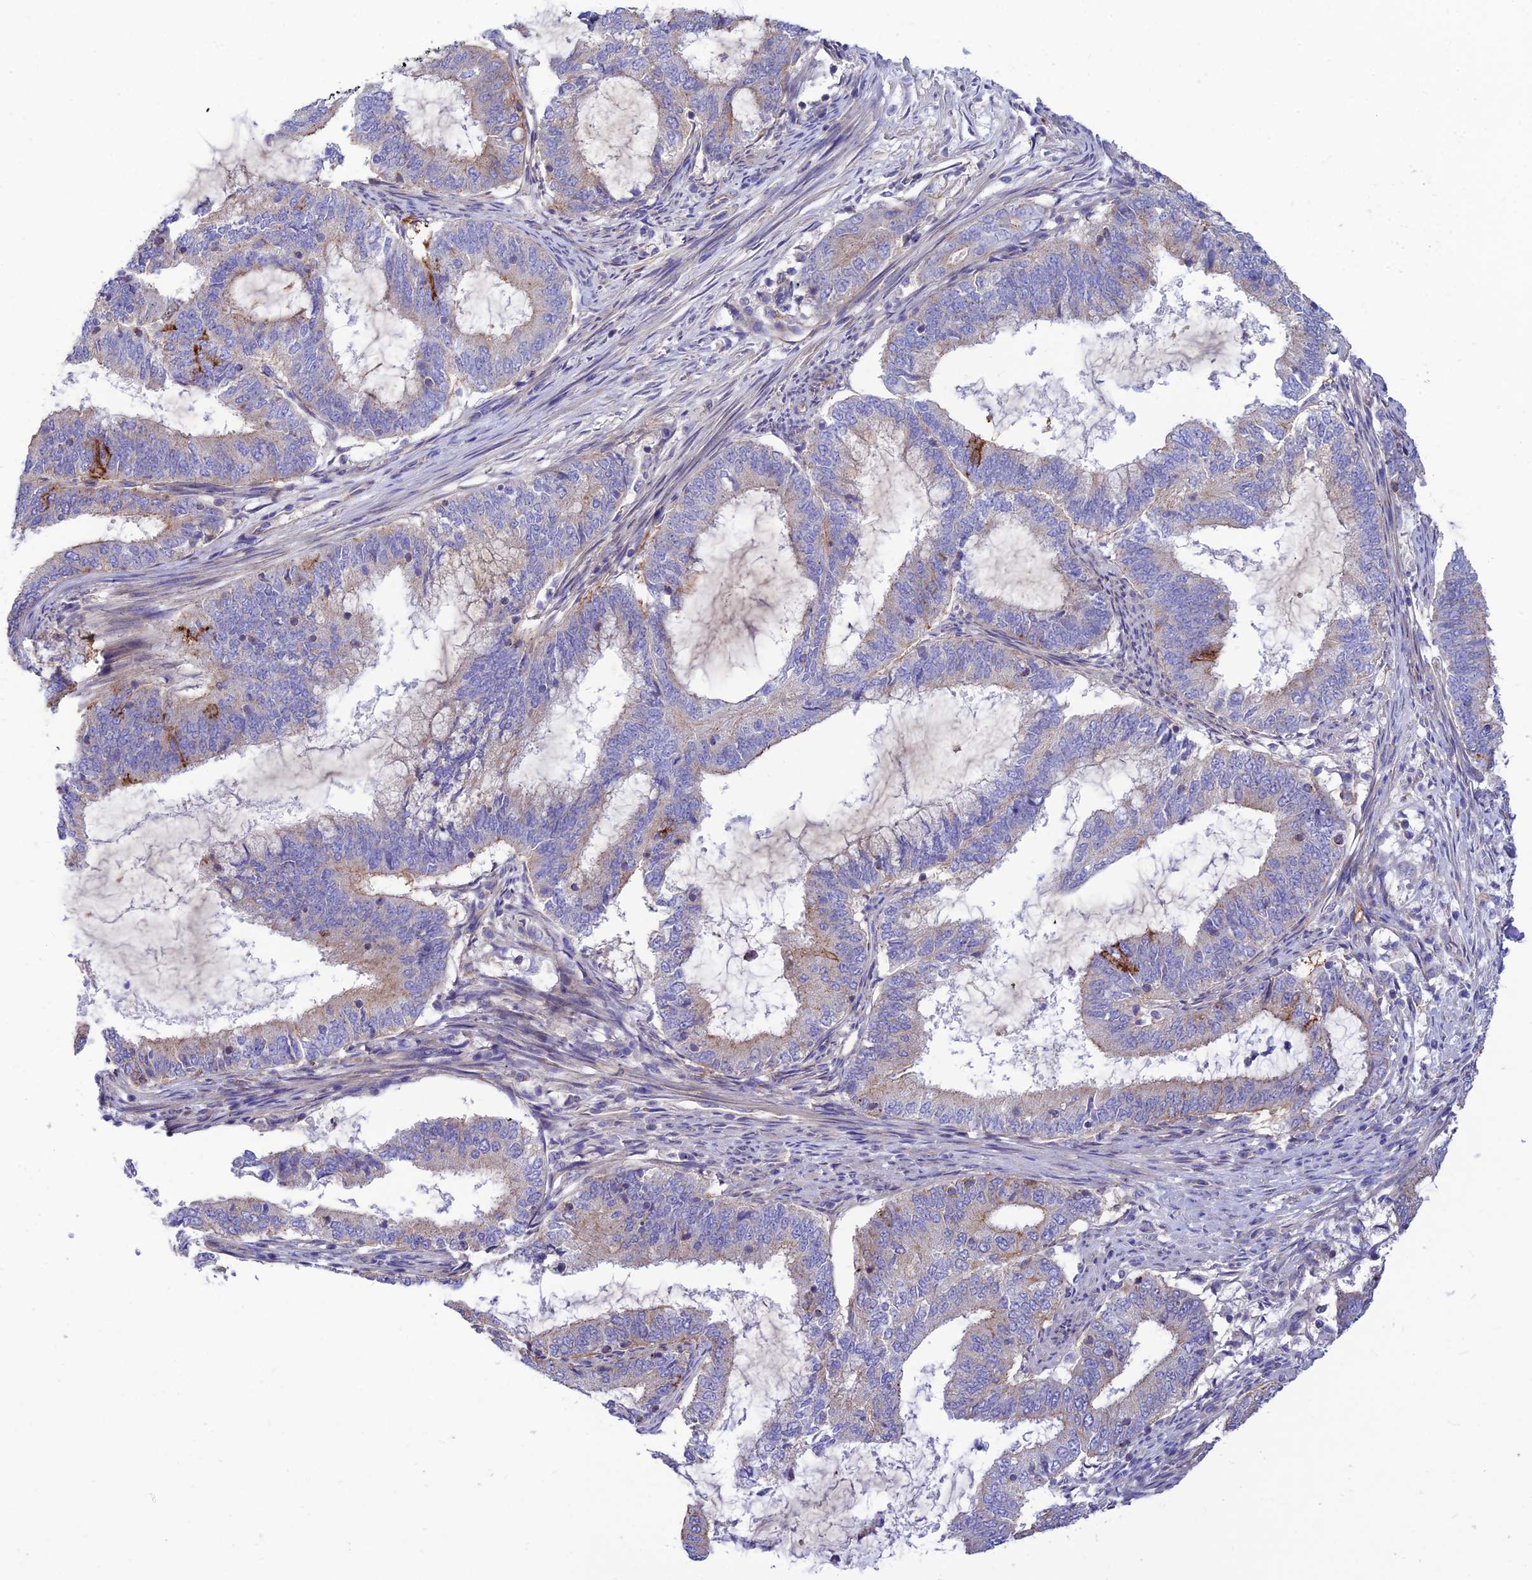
{"staining": {"intensity": "moderate", "quantity": "<25%", "location": "cytoplasmic/membranous"}, "tissue": "endometrial cancer", "cell_type": "Tumor cells", "image_type": "cancer", "snomed": [{"axis": "morphology", "description": "Adenocarcinoma, NOS"}, {"axis": "topography", "description": "Endometrium"}], "caption": "Endometrial cancer (adenocarcinoma) stained with IHC displays moderate cytoplasmic/membranous staining in about <25% of tumor cells. (Stains: DAB (3,3'-diaminobenzidine) in brown, nuclei in blue, Microscopy: brightfield microscopy at high magnification).", "gene": "CCDC157", "patient": {"sex": "female", "age": 51}}